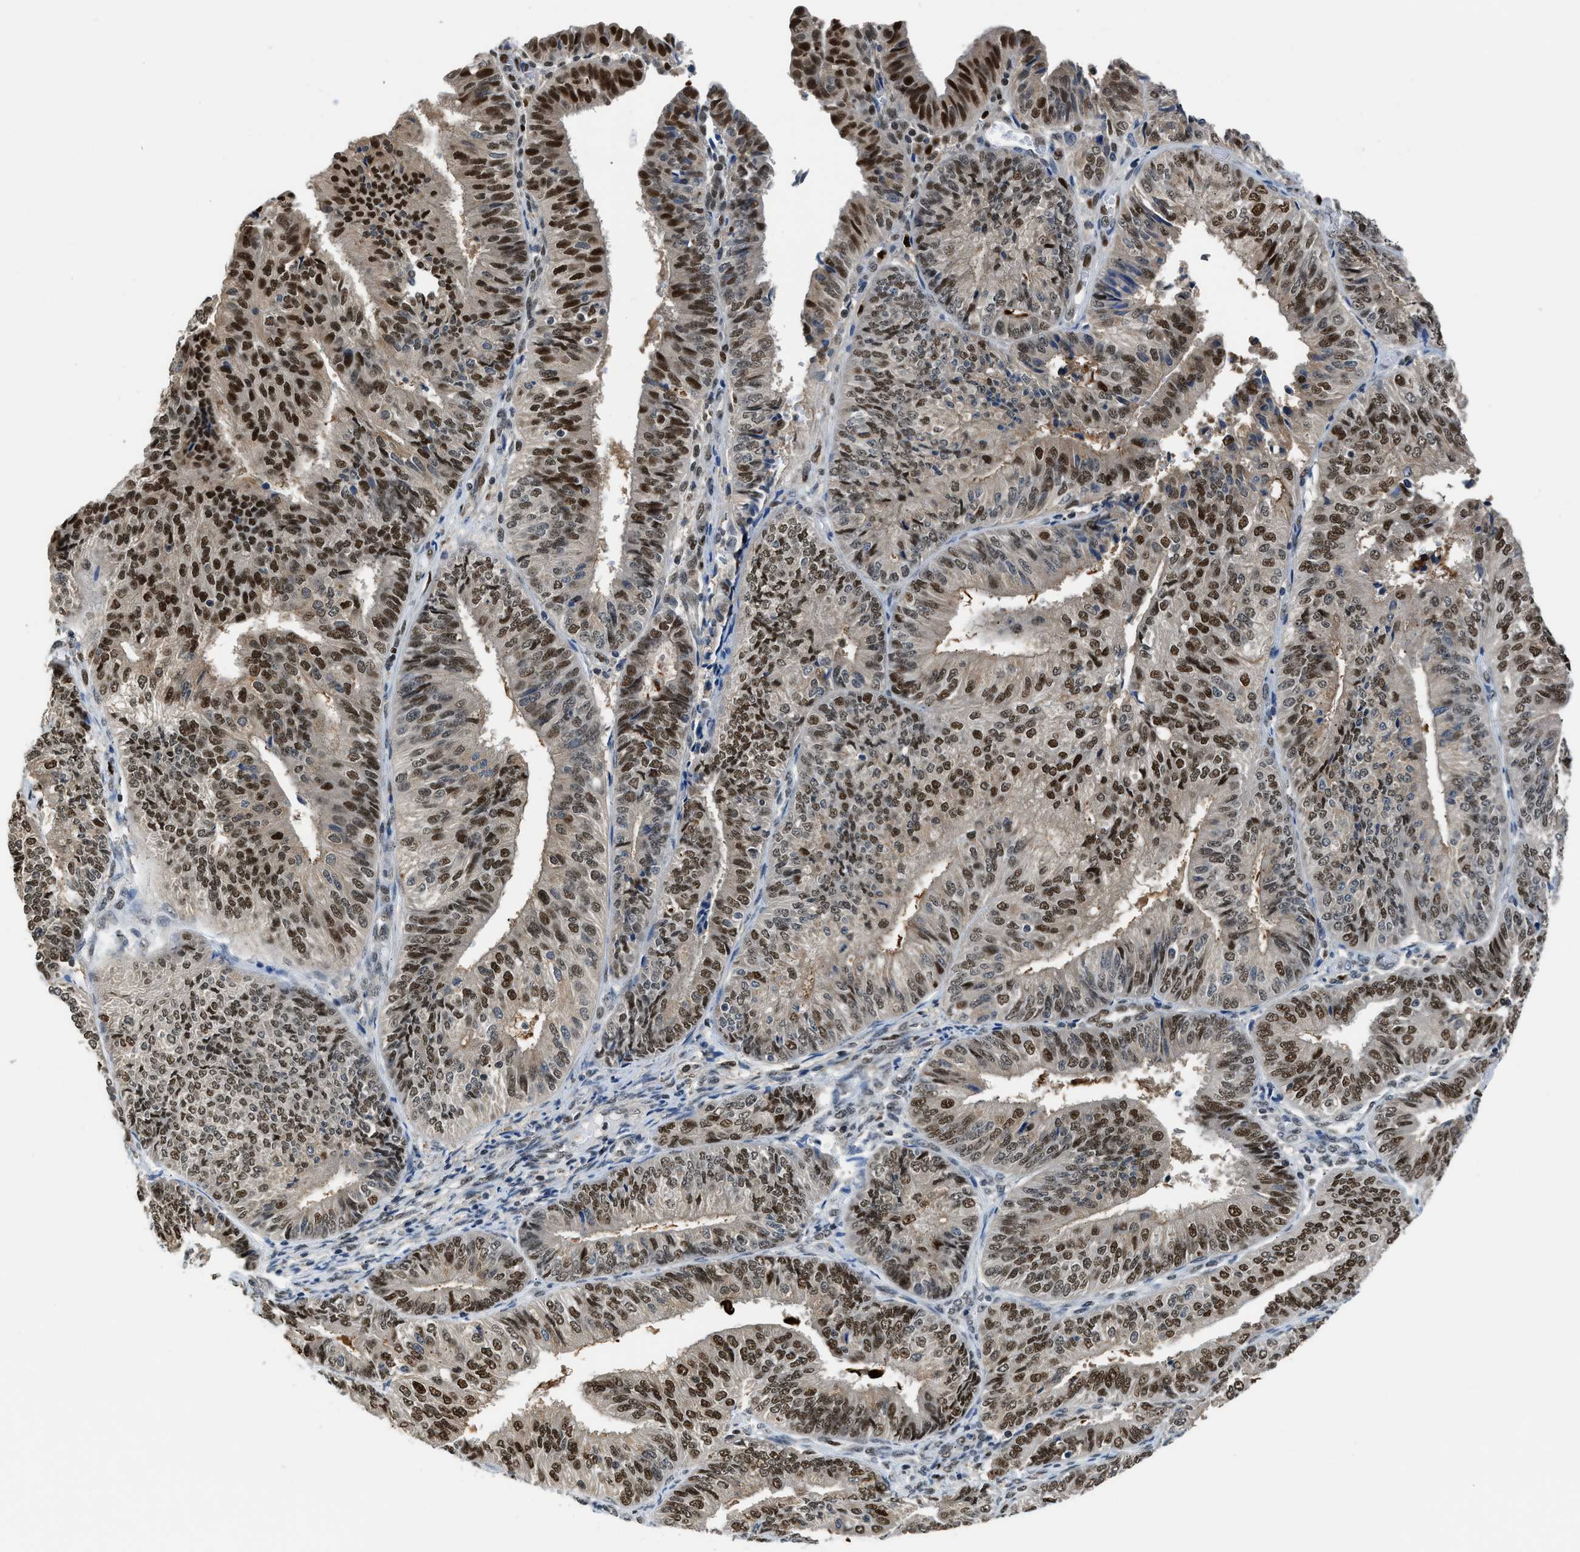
{"staining": {"intensity": "strong", "quantity": "25%-75%", "location": "nuclear"}, "tissue": "endometrial cancer", "cell_type": "Tumor cells", "image_type": "cancer", "snomed": [{"axis": "morphology", "description": "Adenocarcinoma, NOS"}, {"axis": "topography", "description": "Endometrium"}], "caption": "Endometrial adenocarcinoma was stained to show a protein in brown. There is high levels of strong nuclear expression in approximately 25%-75% of tumor cells.", "gene": "ALX1", "patient": {"sex": "female", "age": 58}}